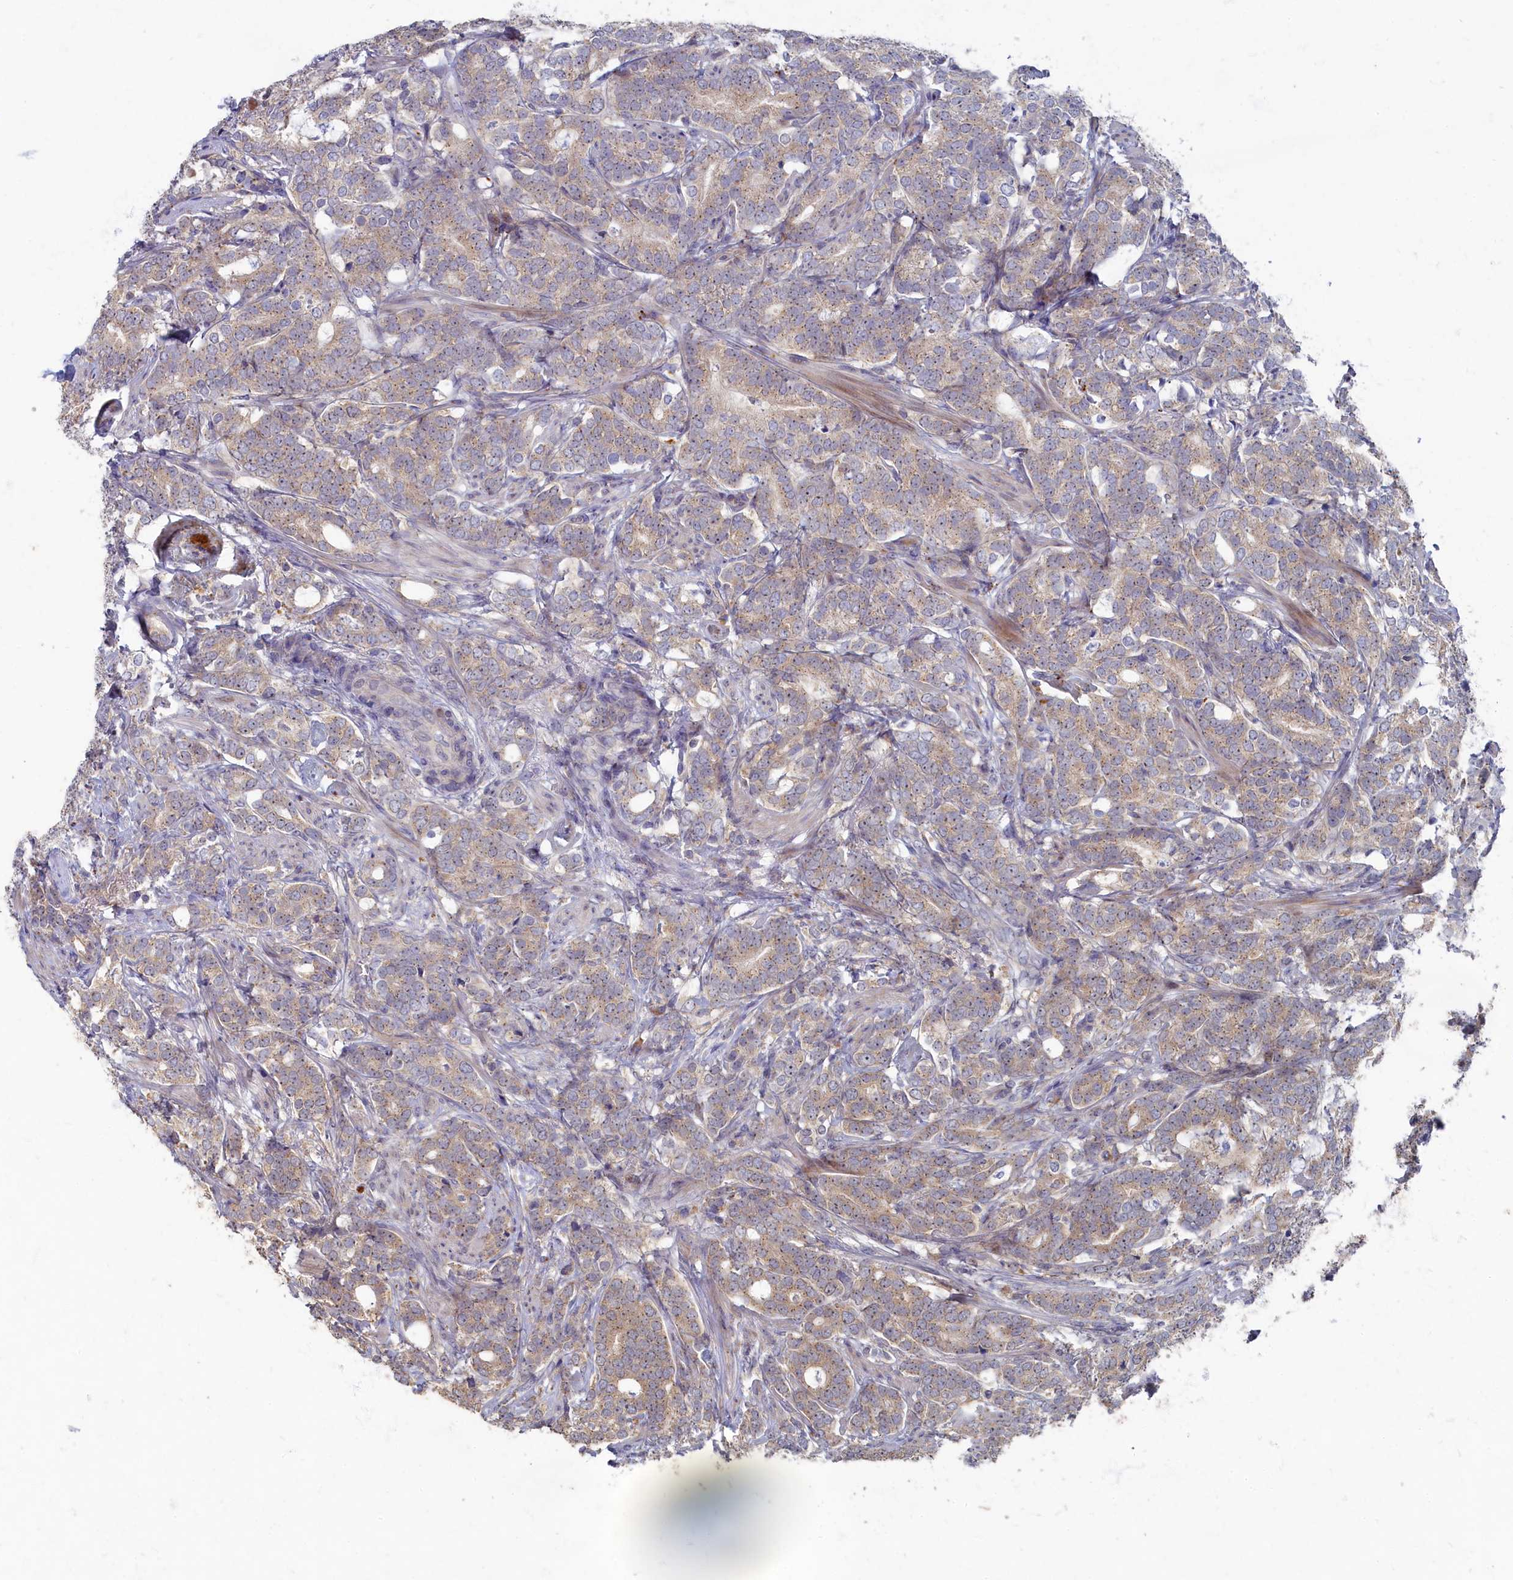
{"staining": {"intensity": "weak", "quantity": "<25%", "location": "cytoplasmic/membranous"}, "tissue": "prostate cancer", "cell_type": "Tumor cells", "image_type": "cancer", "snomed": [{"axis": "morphology", "description": "Adenocarcinoma, Low grade"}, {"axis": "topography", "description": "Prostate"}], "caption": "Tumor cells show no significant positivity in prostate cancer (low-grade adenocarcinoma).", "gene": "HUNK", "patient": {"sex": "male", "age": 71}}